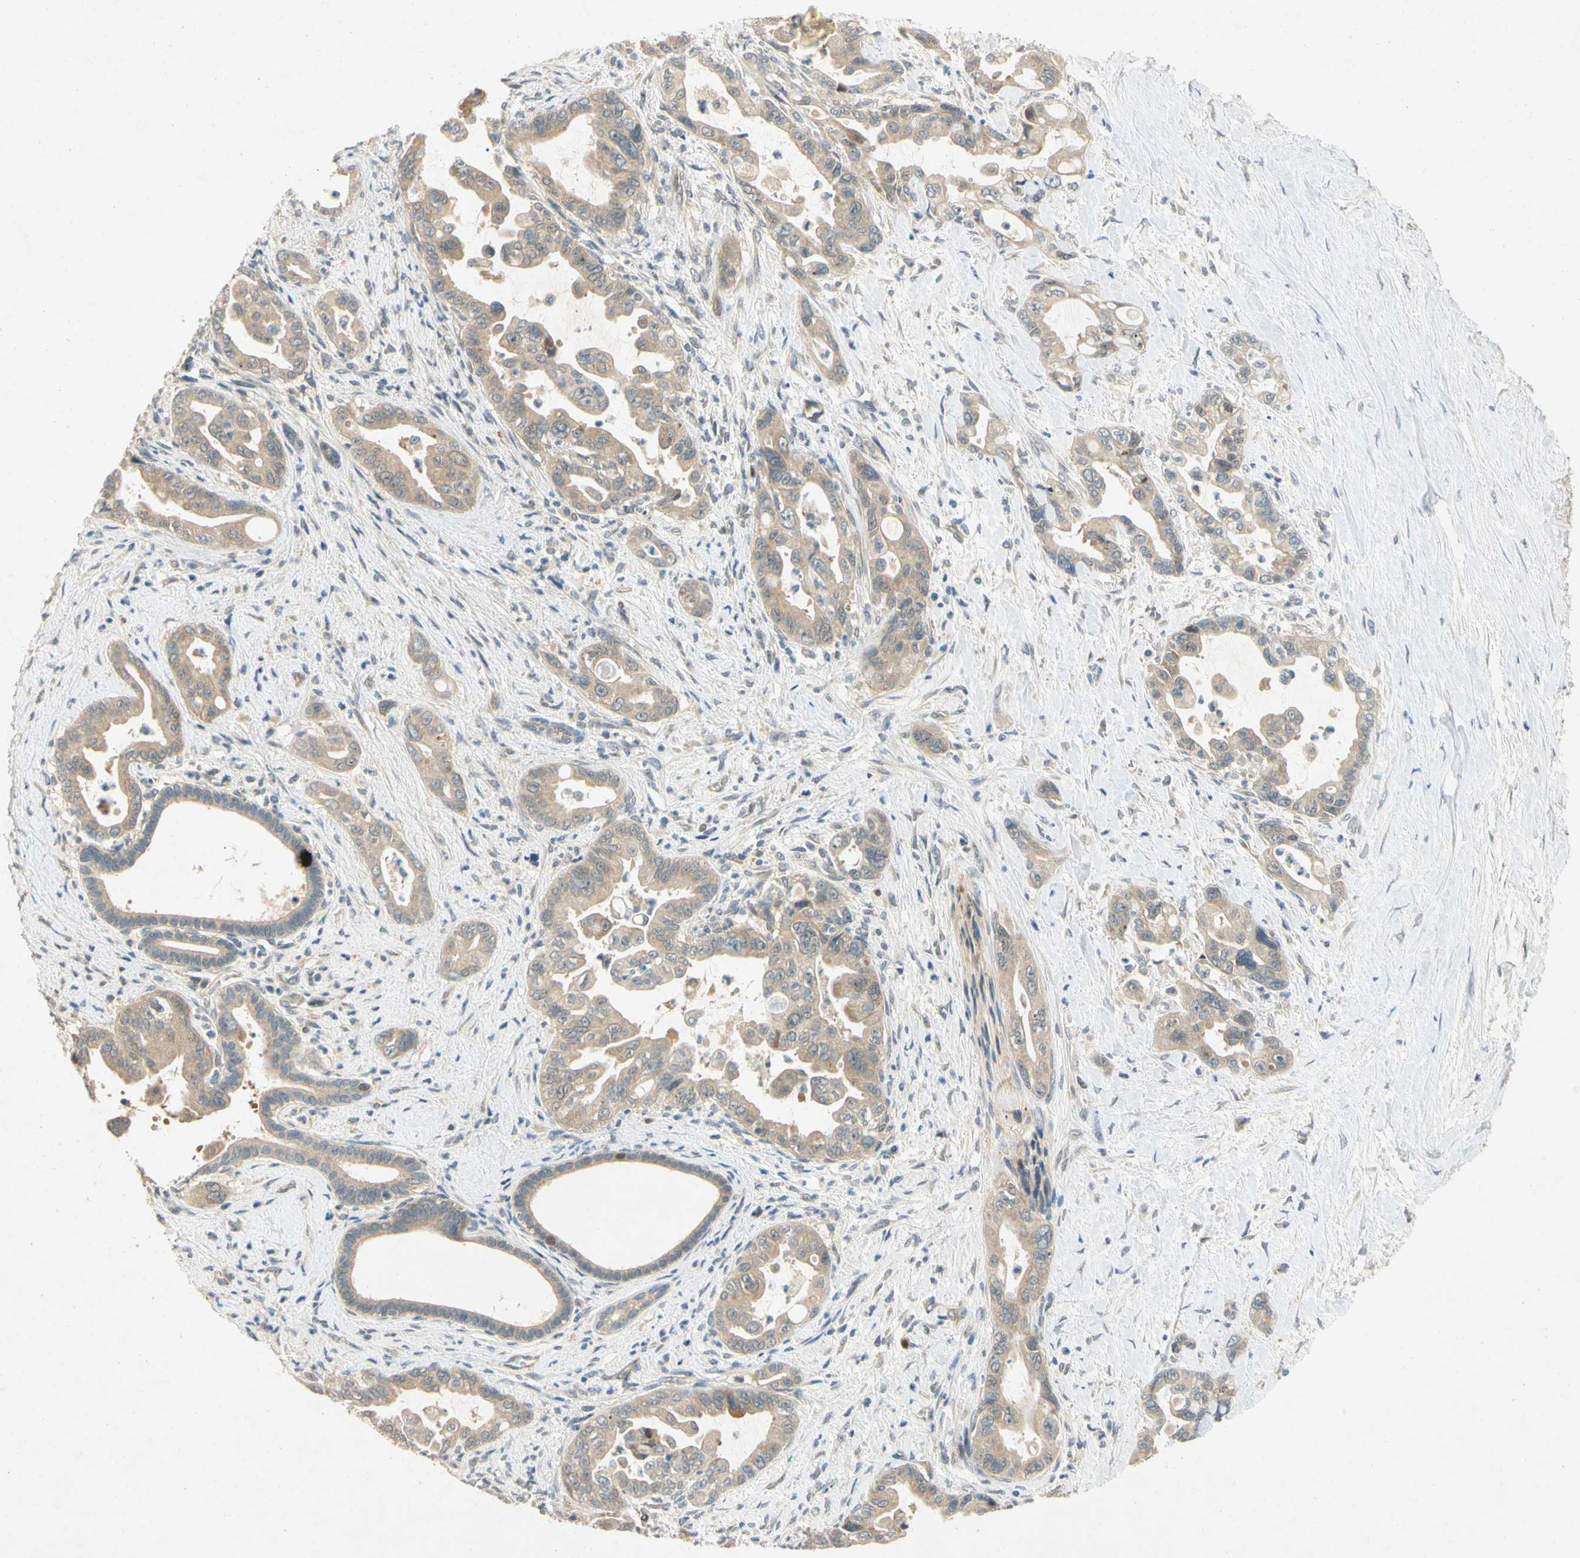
{"staining": {"intensity": "weak", "quantity": ">75%", "location": "cytoplasmic/membranous"}, "tissue": "pancreatic cancer", "cell_type": "Tumor cells", "image_type": "cancer", "snomed": [{"axis": "morphology", "description": "Adenocarcinoma, NOS"}, {"axis": "topography", "description": "Pancreas"}], "caption": "High-power microscopy captured an immunohistochemistry histopathology image of pancreatic cancer (adenocarcinoma), revealing weak cytoplasmic/membranous expression in about >75% of tumor cells.", "gene": "GATD1", "patient": {"sex": "male", "age": 70}}